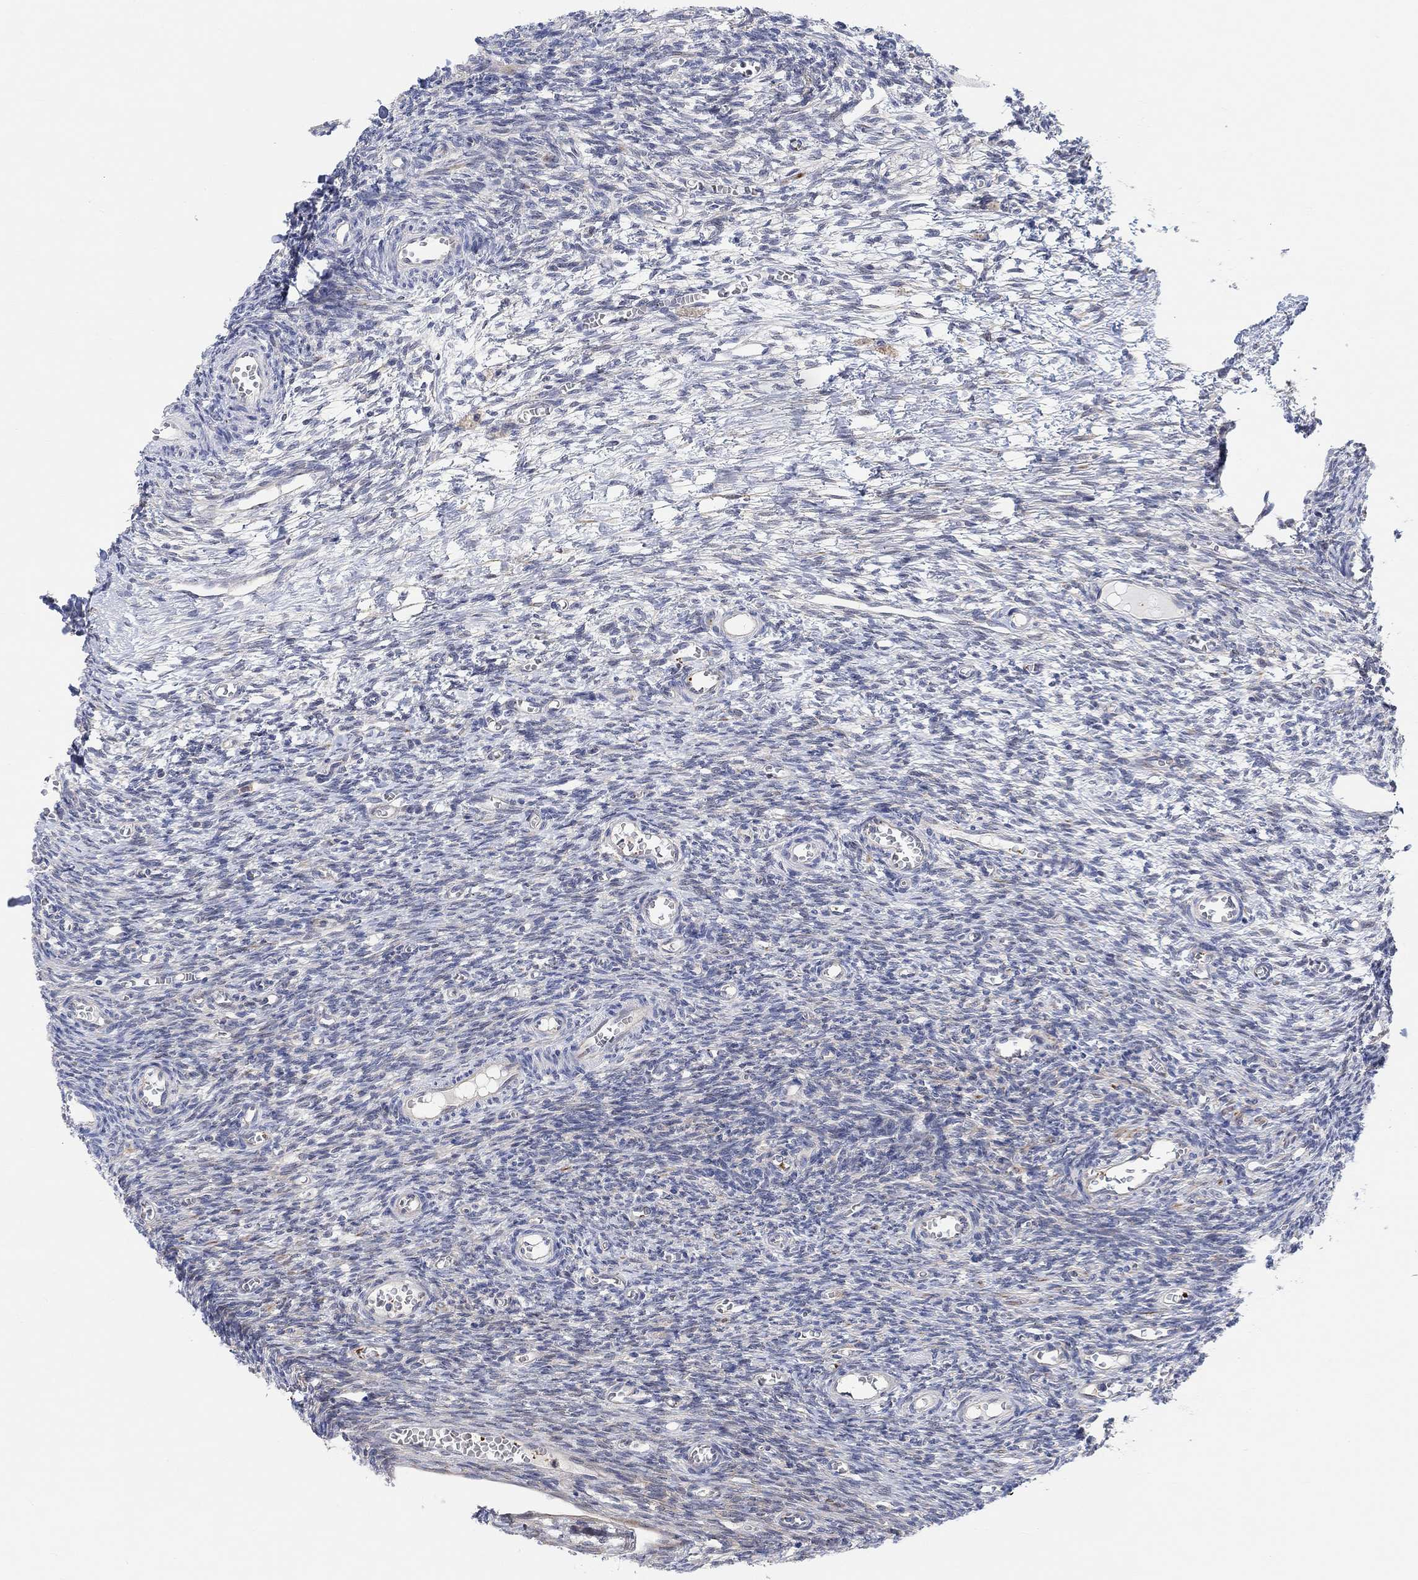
{"staining": {"intensity": "negative", "quantity": "none", "location": "none"}, "tissue": "ovary", "cell_type": "Ovarian stroma cells", "image_type": "normal", "snomed": [{"axis": "morphology", "description": "Normal tissue, NOS"}, {"axis": "topography", "description": "Ovary"}], "caption": "Immunohistochemical staining of normal human ovary shows no significant positivity in ovarian stroma cells.", "gene": "PMFBP1", "patient": {"sex": "female", "age": 27}}